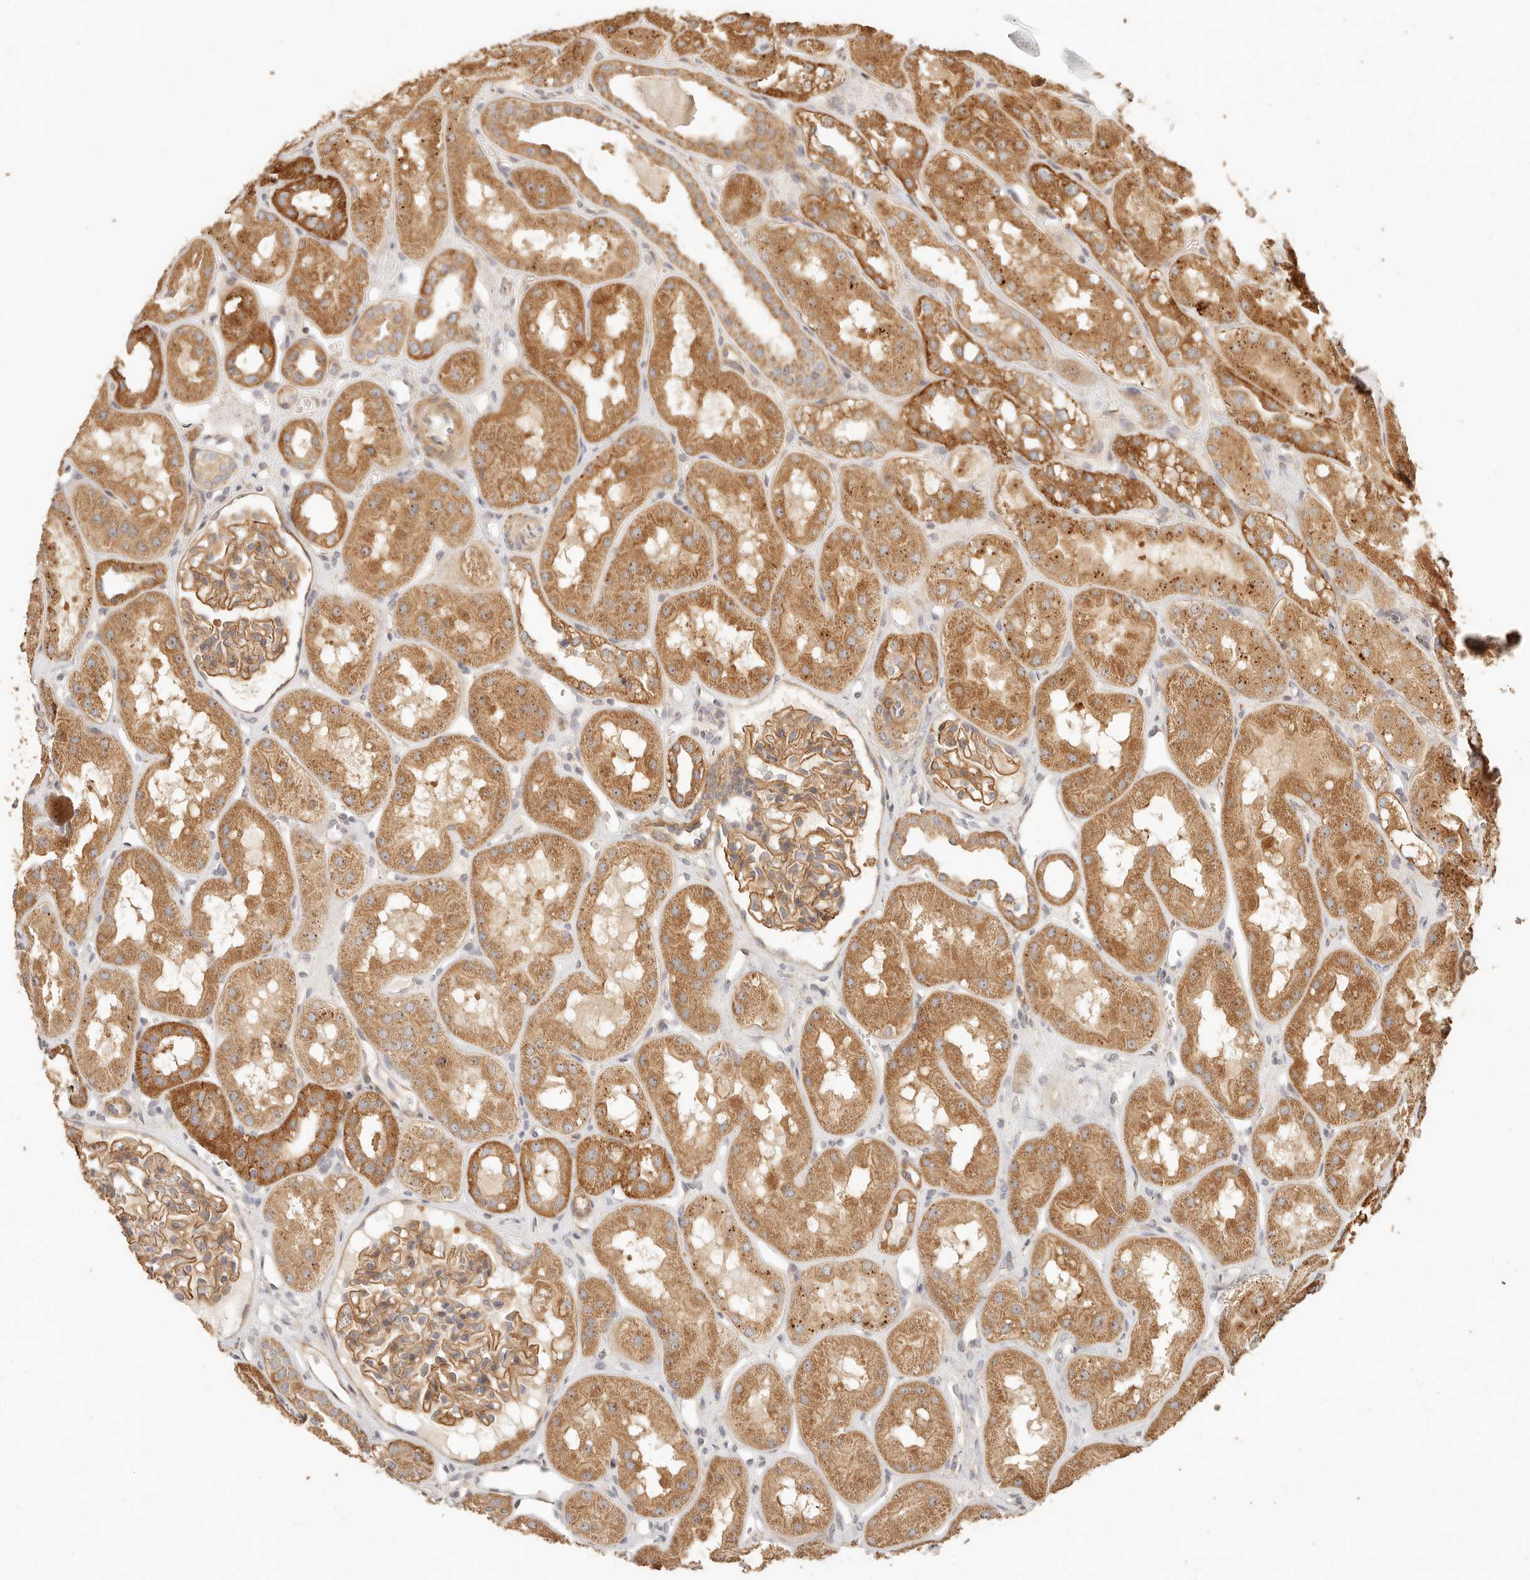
{"staining": {"intensity": "moderate", "quantity": ">75%", "location": "cytoplasmic/membranous"}, "tissue": "kidney", "cell_type": "Cells in glomeruli", "image_type": "normal", "snomed": [{"axis": "morphology", "description": "Normal tissue, NOS"}, {"axis": "topography", "description": "Kidney"}], "caption": "A micrograph showing moderate cytoplasmic/membranous staining in about >75% of cells in glomeruli in benign kidney, as visualized by brown immunohistochemical staining.", "gene": "PTPN22", "patient": {"sex": "male", "age": 16}}